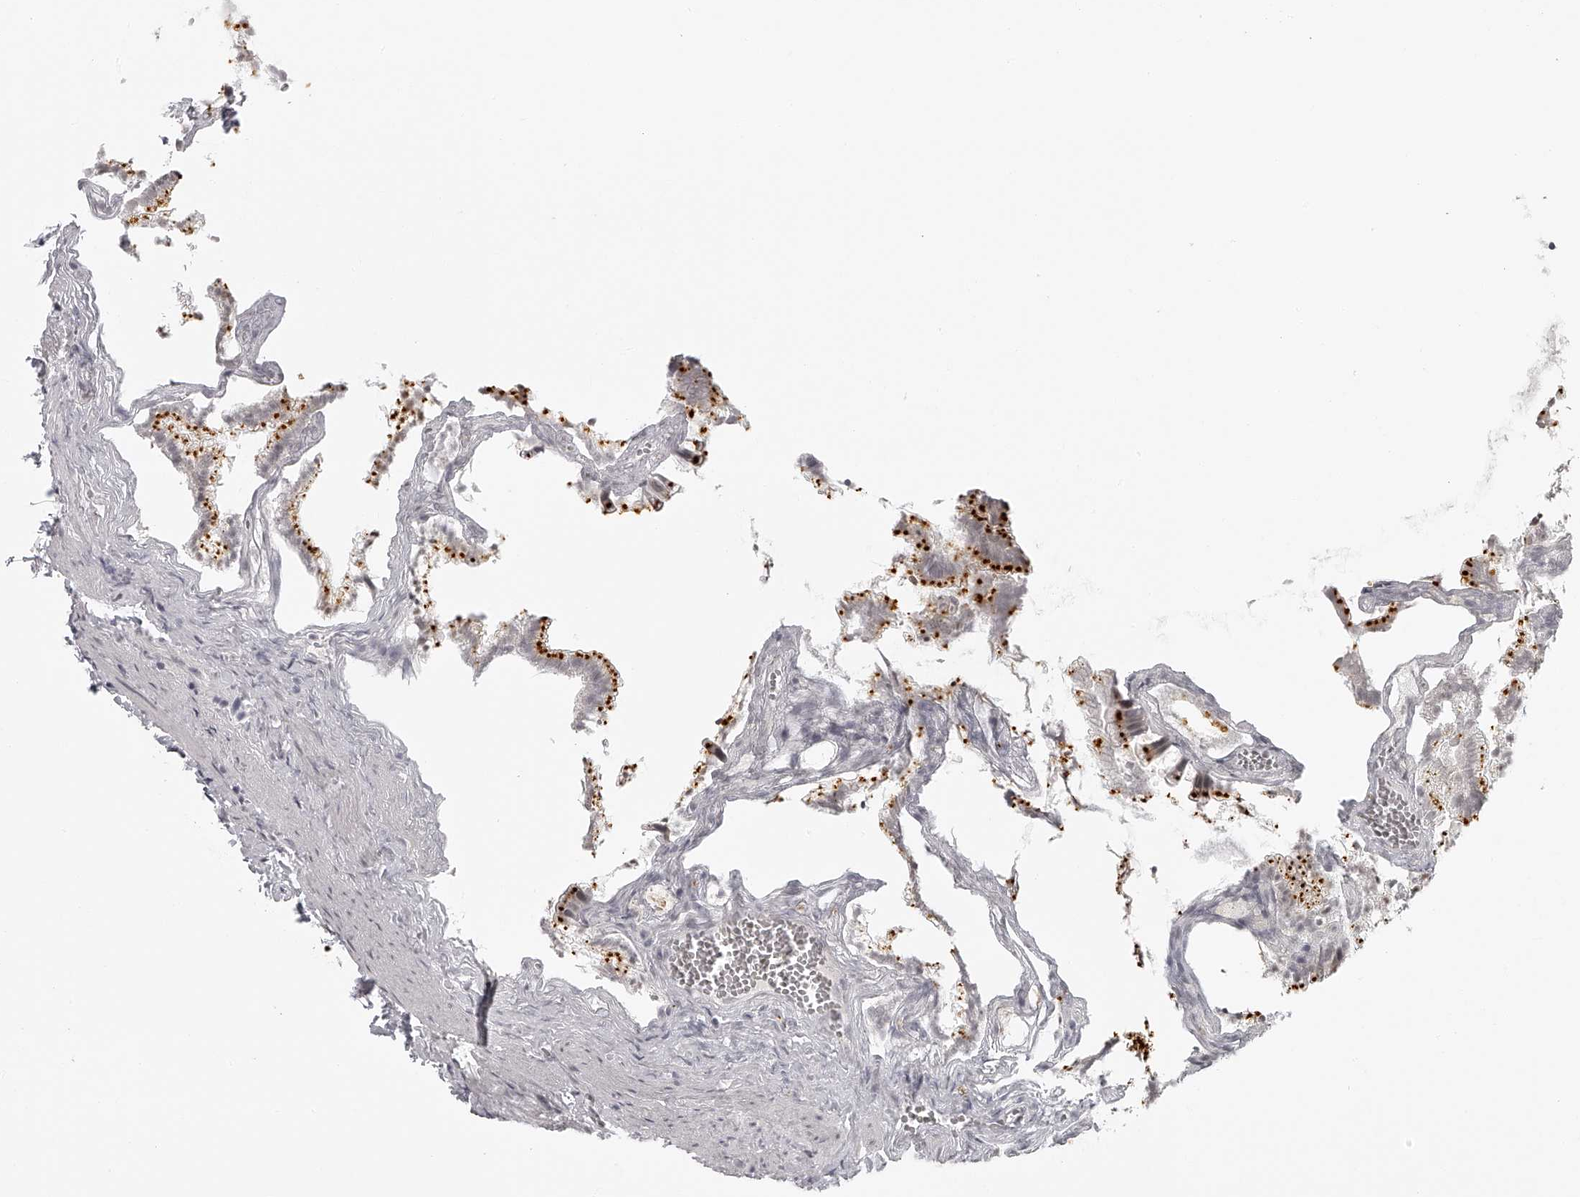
{"staining": {"intensity": "strong", "quantity": ">75%", "location": "cytoplasmic/membranous"}, "tissue": "gallbladder", "cell_type": "Glandular cells", "image_type": "normal", "snomed": [{"axis": "morphology", "description": "Normal tissue, NOS"}, {"axis": "topography", "description": "Gallbladder"}], "caption": "This is a photomicrograph of immunohistochemistry staining of benign gallbladder, which shows strong staining in the cytoplasmic/membranous of glandular cells.", "gene": "RNF220", "patient": {"sex": "male", "age": 38}}